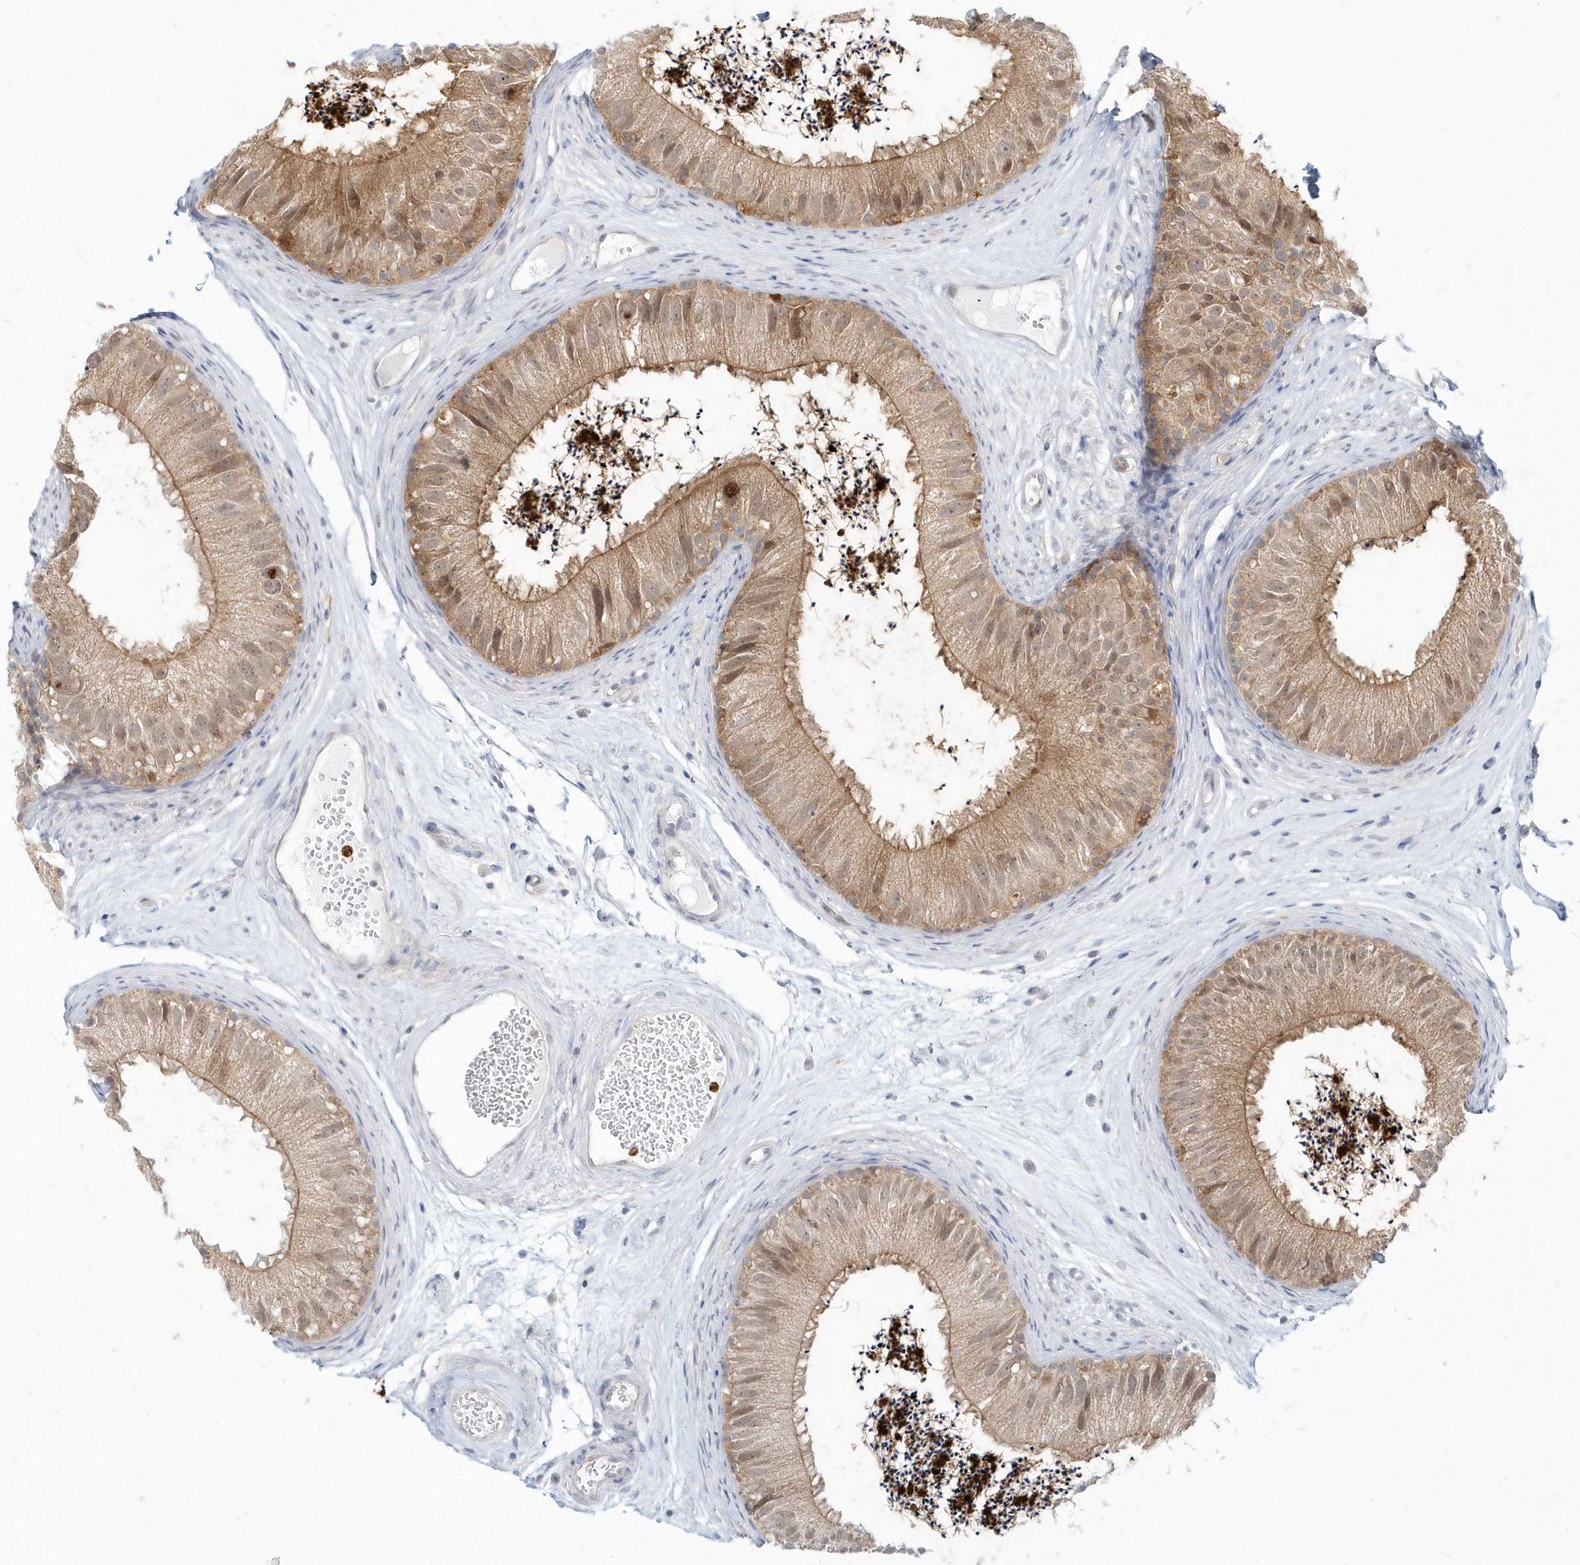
{"staining": {"intensity": "moderate", "quantity": "25%-75%", "location": "cytoplasmic/membranous"}, "tissue": "epididymis", "cell_type": "Glandular cells", "image_type": "normal", "snomed": [{"axis": "morphology", "description": "Normal tissue, NOS"}, {"axis": "topography", "description": "Epididymis"}], "caption": "Immunohistochemical staining of unremarkable human epididymis shows moderate cytoplasmic/membranous protein positivity in approximately 25%-75% of glandular cells. (Stains: DAB (3,3'-diaminobenzidine) in brown, nuclei in blue, Microscopy: brightfield microscopy at high magnification).", "gene": "RNF7", "patient": {"sex": "male", "age": 77}}